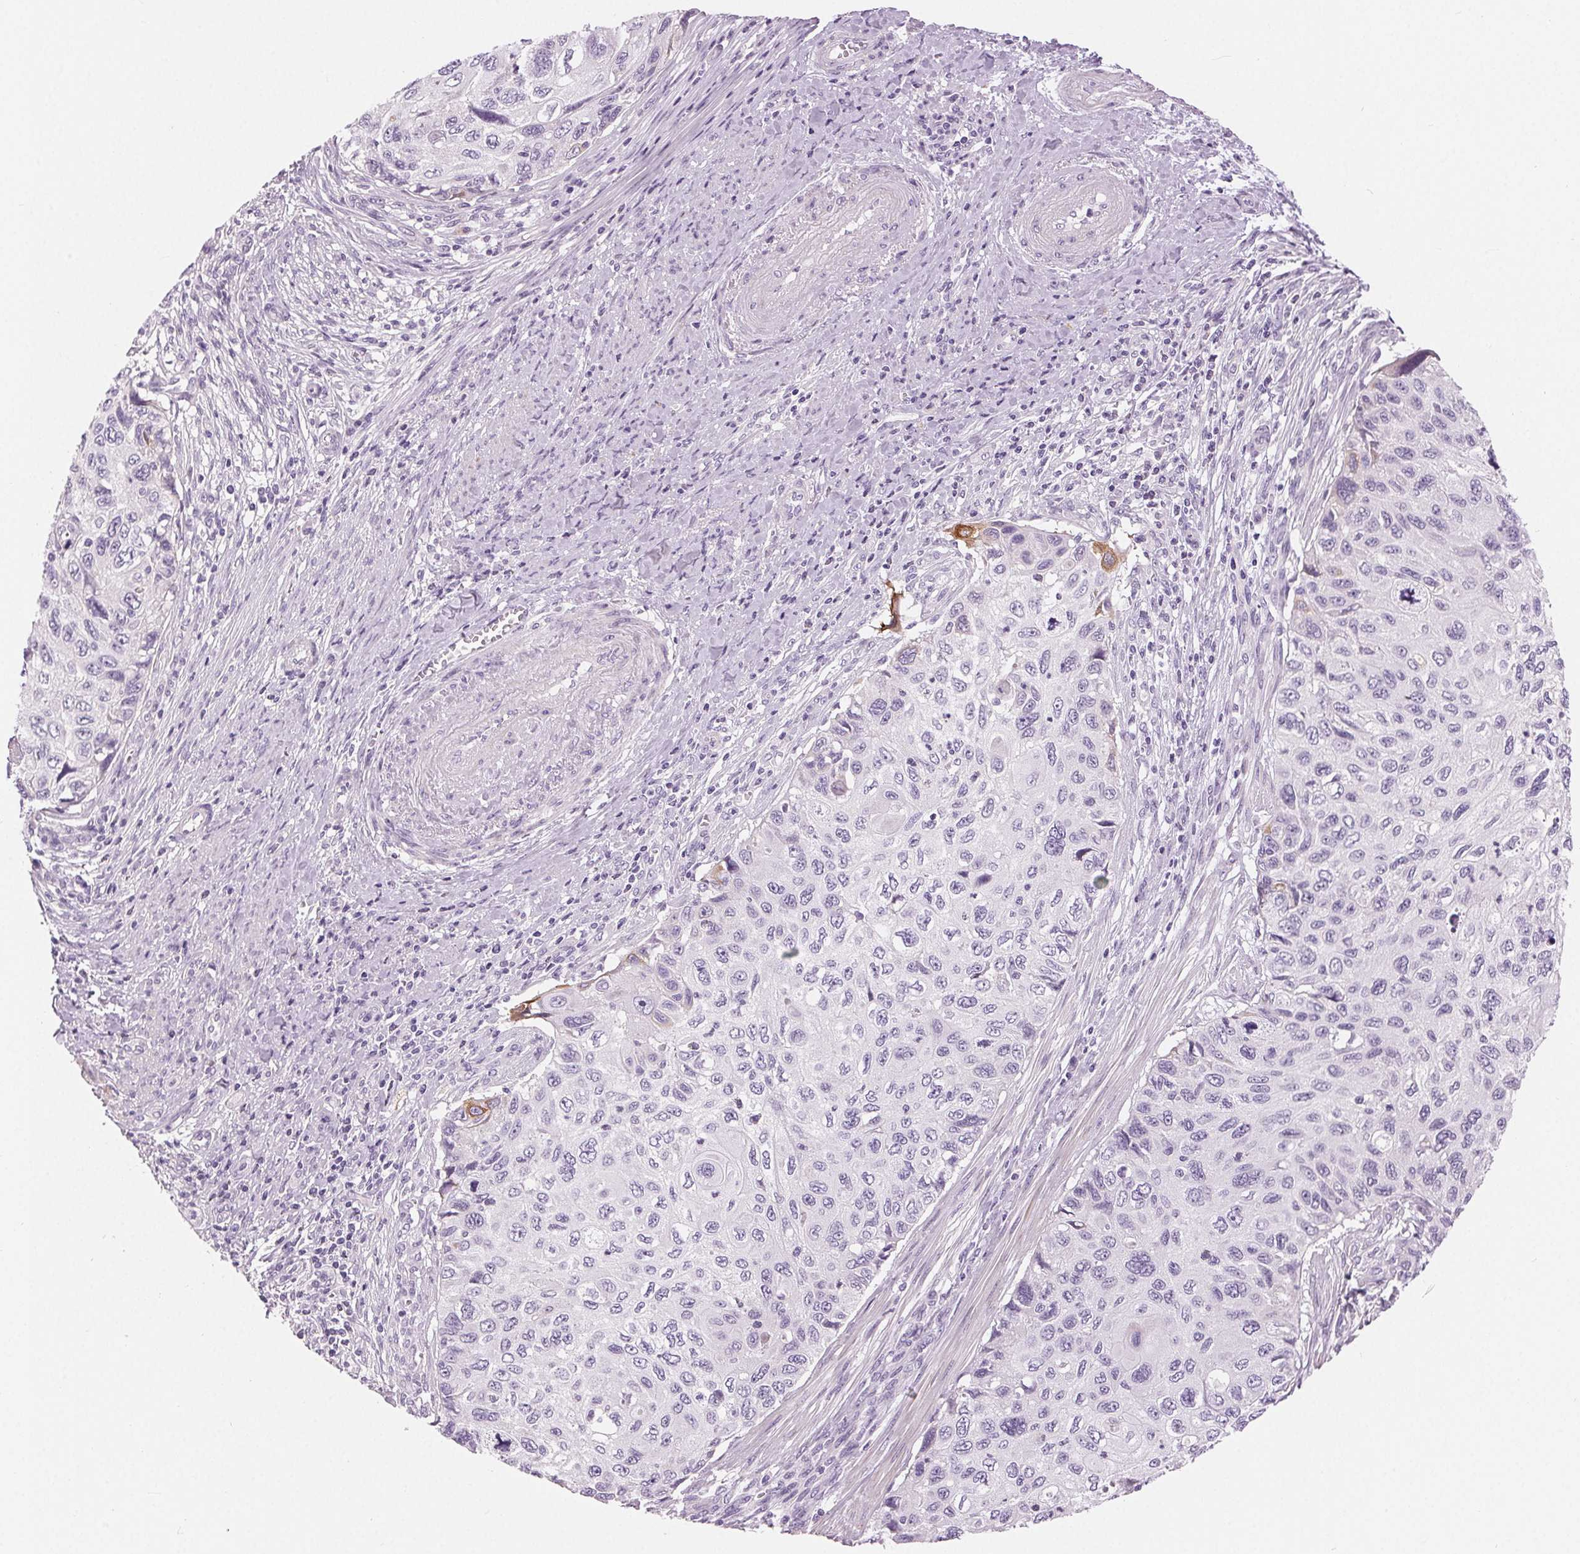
{"staining": {"intensity": "weak", "quantity": "<25%", "location": "cytoplasmic/membranous"}, "tissue": "cervical cancer", "cell_type": "Tumor cells", "image_type": "cancer", "snomed": [{"axis": "morphology", "description": "Squamous cell carcinoma, NOS"}, {"axis": "topography", "description": "Cervix"}], "caption": "Immunohistochemical staining of cervical cancer (squamous cell carcinoma) shows no significant positivity in tumor cells.", "gene": "MISP", "patient": {"sex": "female", "age": 70}}